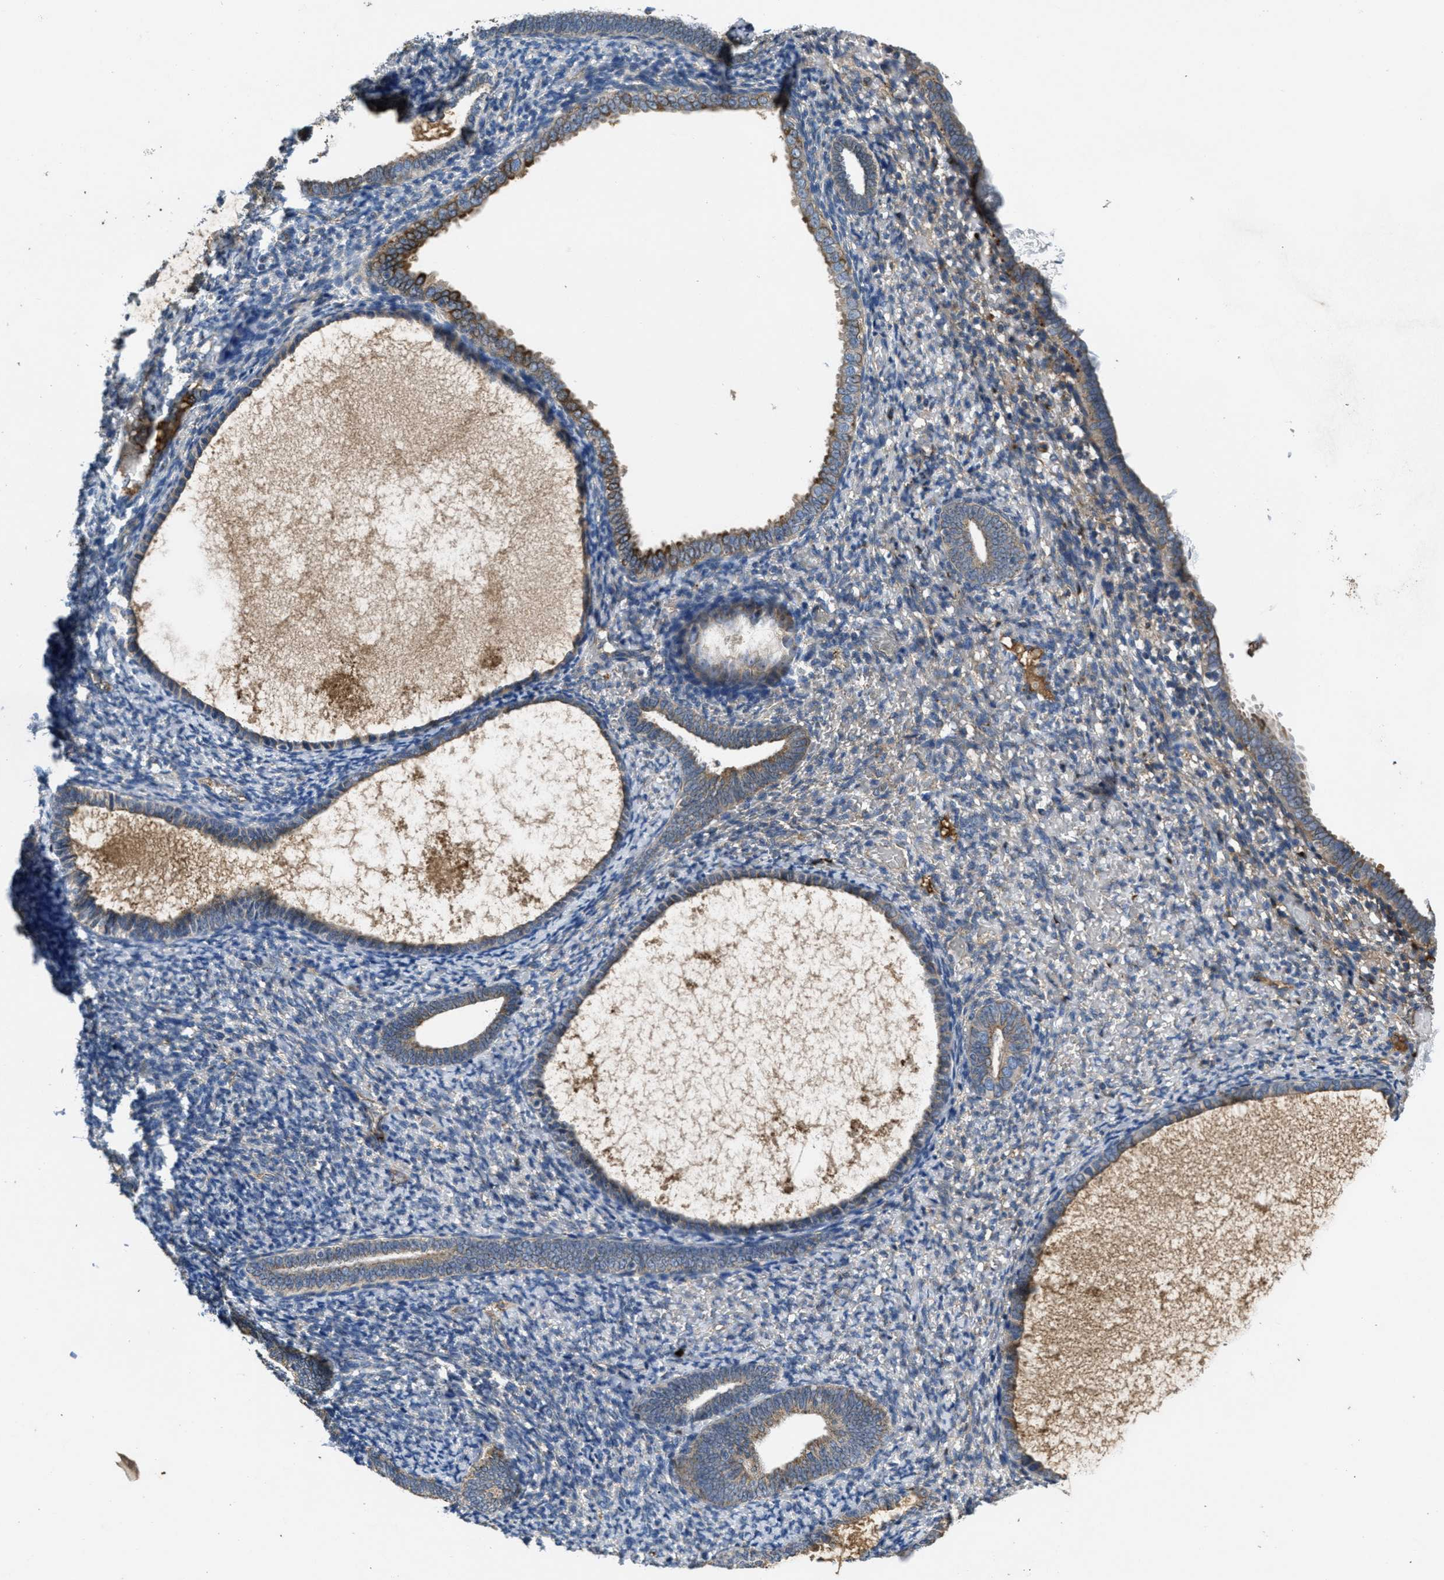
{"staining": {"intensity": "weak", "quantity": "<25%", "location": "cytoplasmic/membranous"}, "tissue": "endometrium", "cell_type": "Cells in endometrial stroma", "image_type": "normal", "snomed": [{"axis": "morphology", "description": "Normal tissue, NOS"}, {"axis": "topography", "description": "Endometrium"}], "caption": "High magnification brightfield microscopy of unremarkable endometrium stained with DAB (brown) and counterstained with hematoxylin (blue): cells in endometrial stroma show no significant staining.", "gene": "GALK1", "patient": {"sex": "female", "age": 66}}